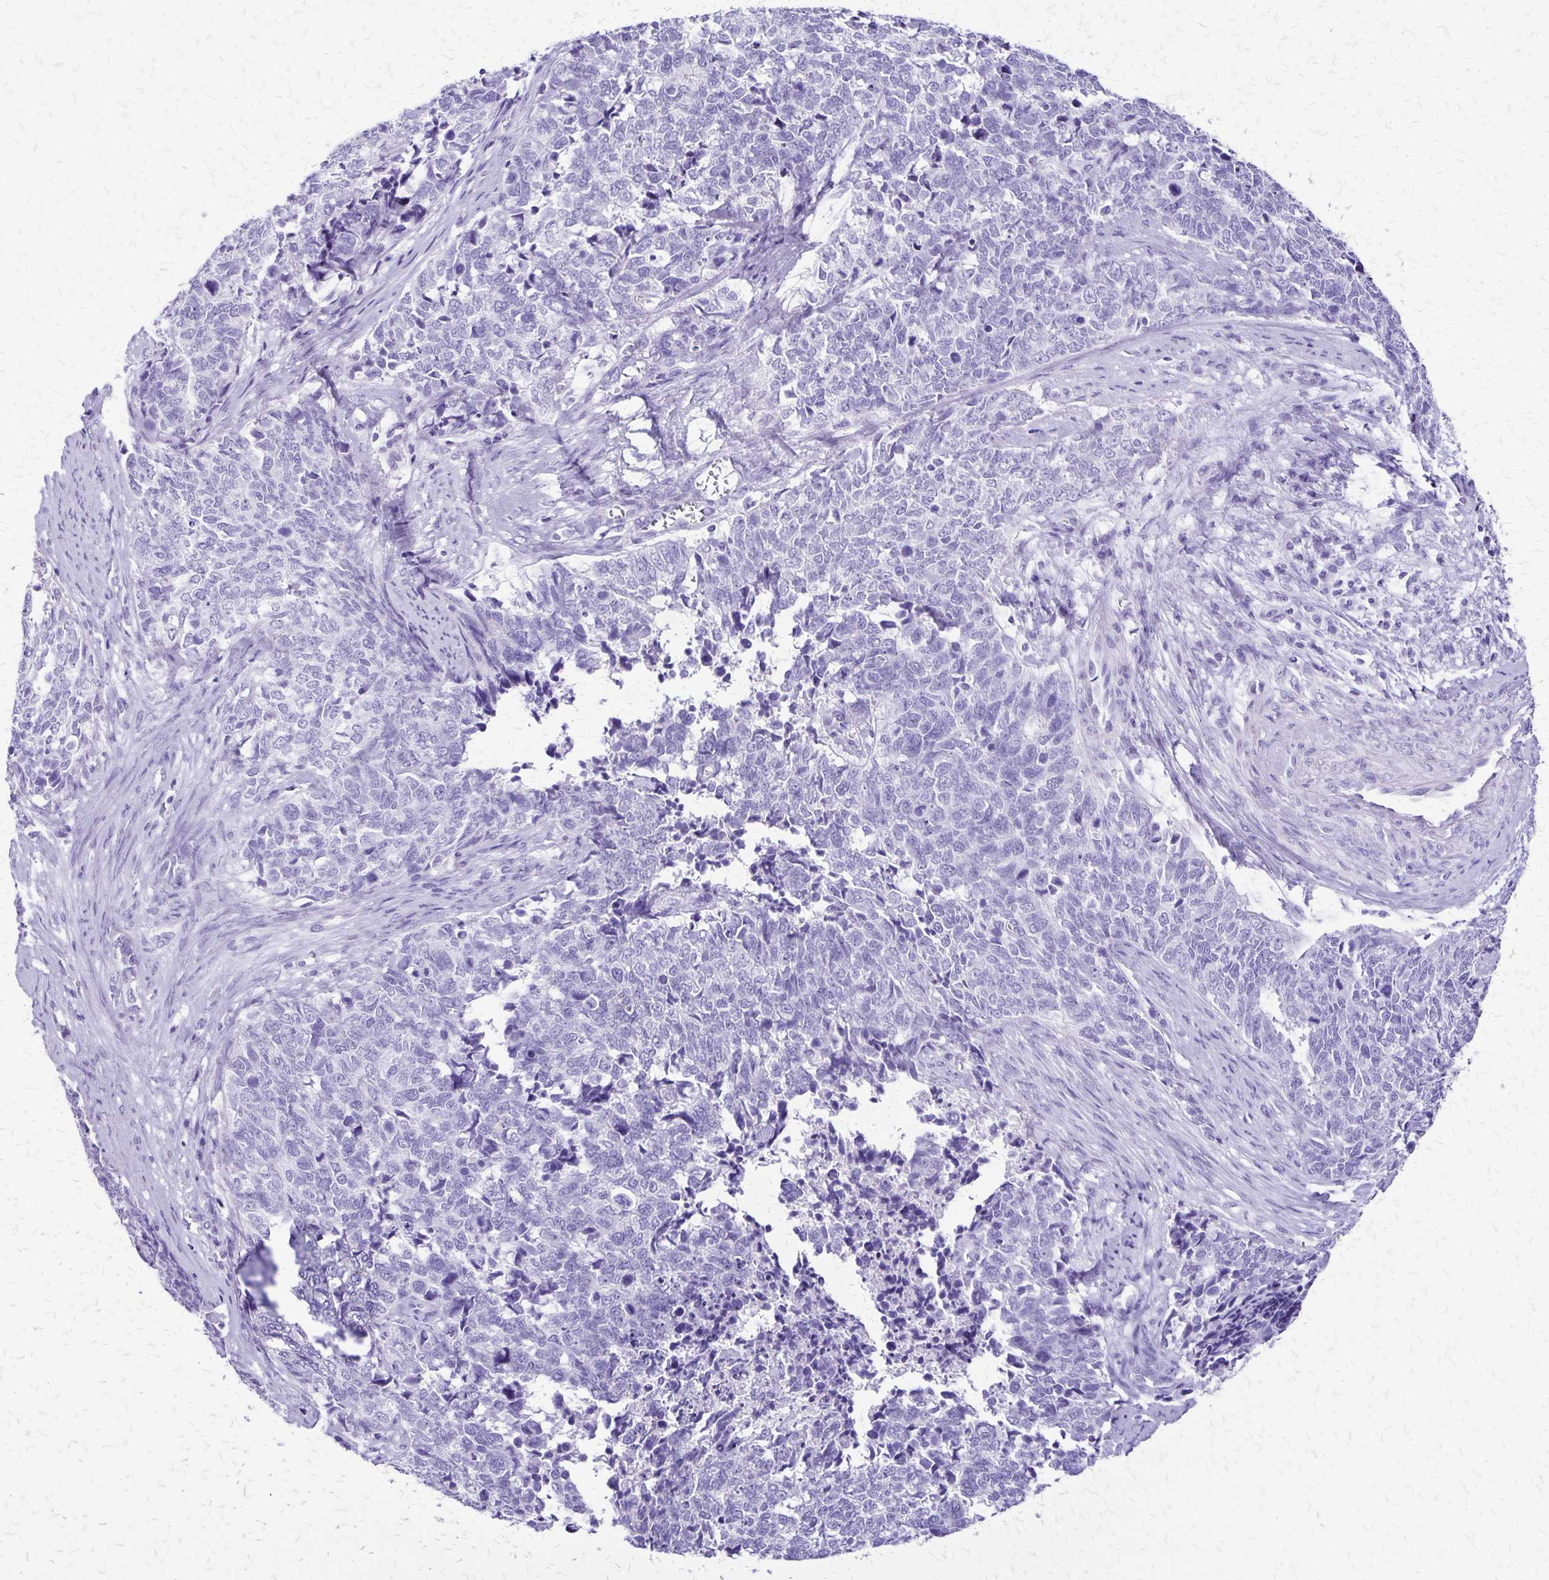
{"staining": {"intensity": "negative", "quantity": "none", "location": "none"}, "tissue": "cervical cancer", "cell_type": "Tumor cells", "image_type": "cancer", "snomed": [{"axis": "morphology", "description": "Adenocarcinoma, NOS"}, {"axis": "topography", "description": "Cervix"}], "caption": "Immunohistochemical staining of human cervical cancer (adenocarcinoma) exhibits no significant staining in tumor cells. (DAB (3,3'-diaminobenzidine) IHC with hematoxylin counter stain).", "gene": "SLC13A2", "patient": {"sex": "female", "age": 63}}